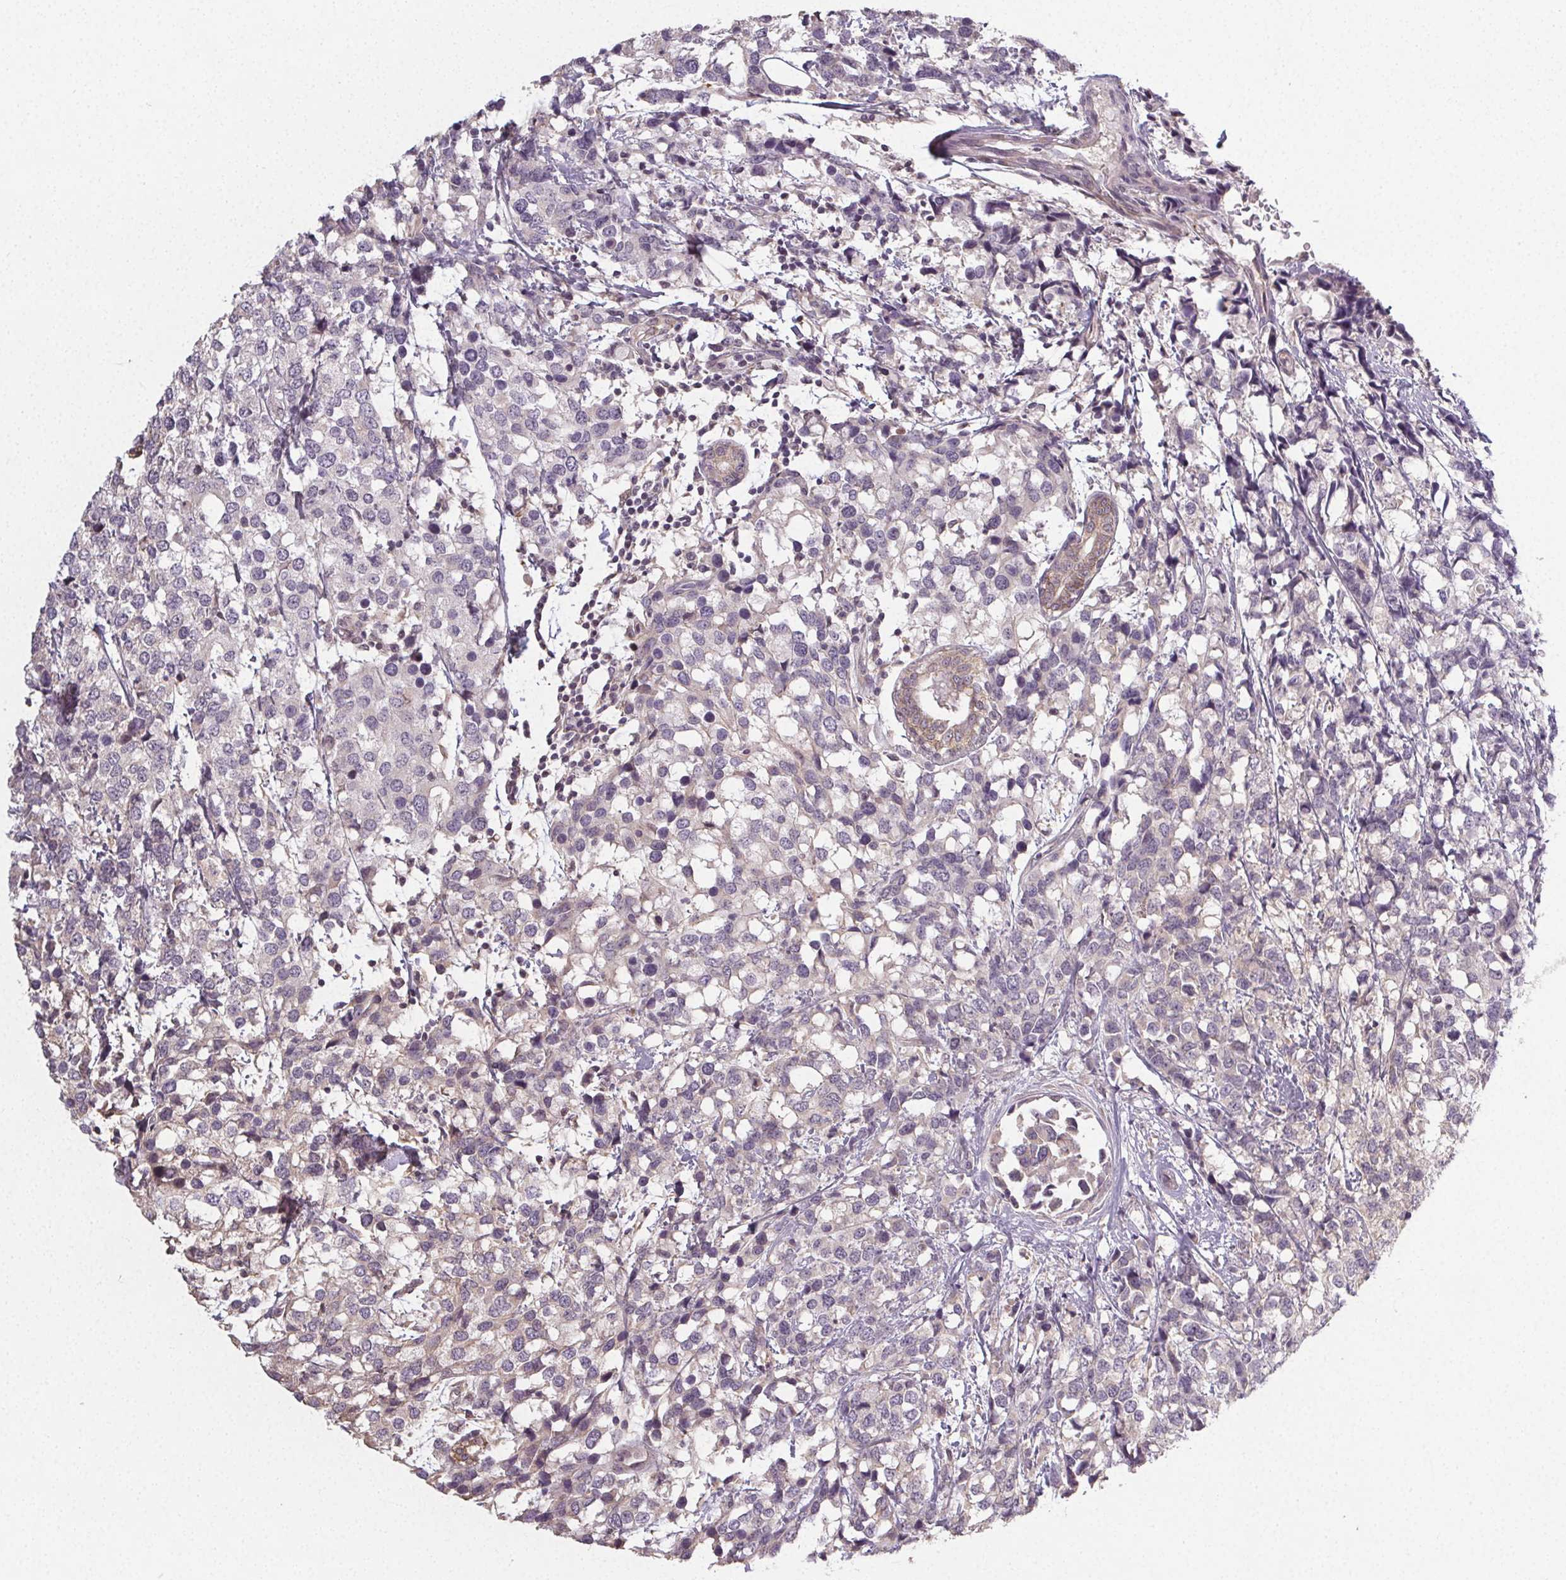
{"staining": {"intensity": "negative", "quantity": "none", "location": "none"}, "tissue": "breast cancer", "cell_type": "Tumor cells", "image_type": "cancer", "snomed": [{"axis": "morphology", "description": "Lobular carcinoma"}, {"axis": "topography", "description": "Breast"}], "caption": "Immunohistochemistry micrograph of human lobular carcinoma (breast) stained for a protein (brown), which demonstrates no staining in tumor cells.", "gene": "SLC26A2", "patient": {"sex": "female", "age": 59}}